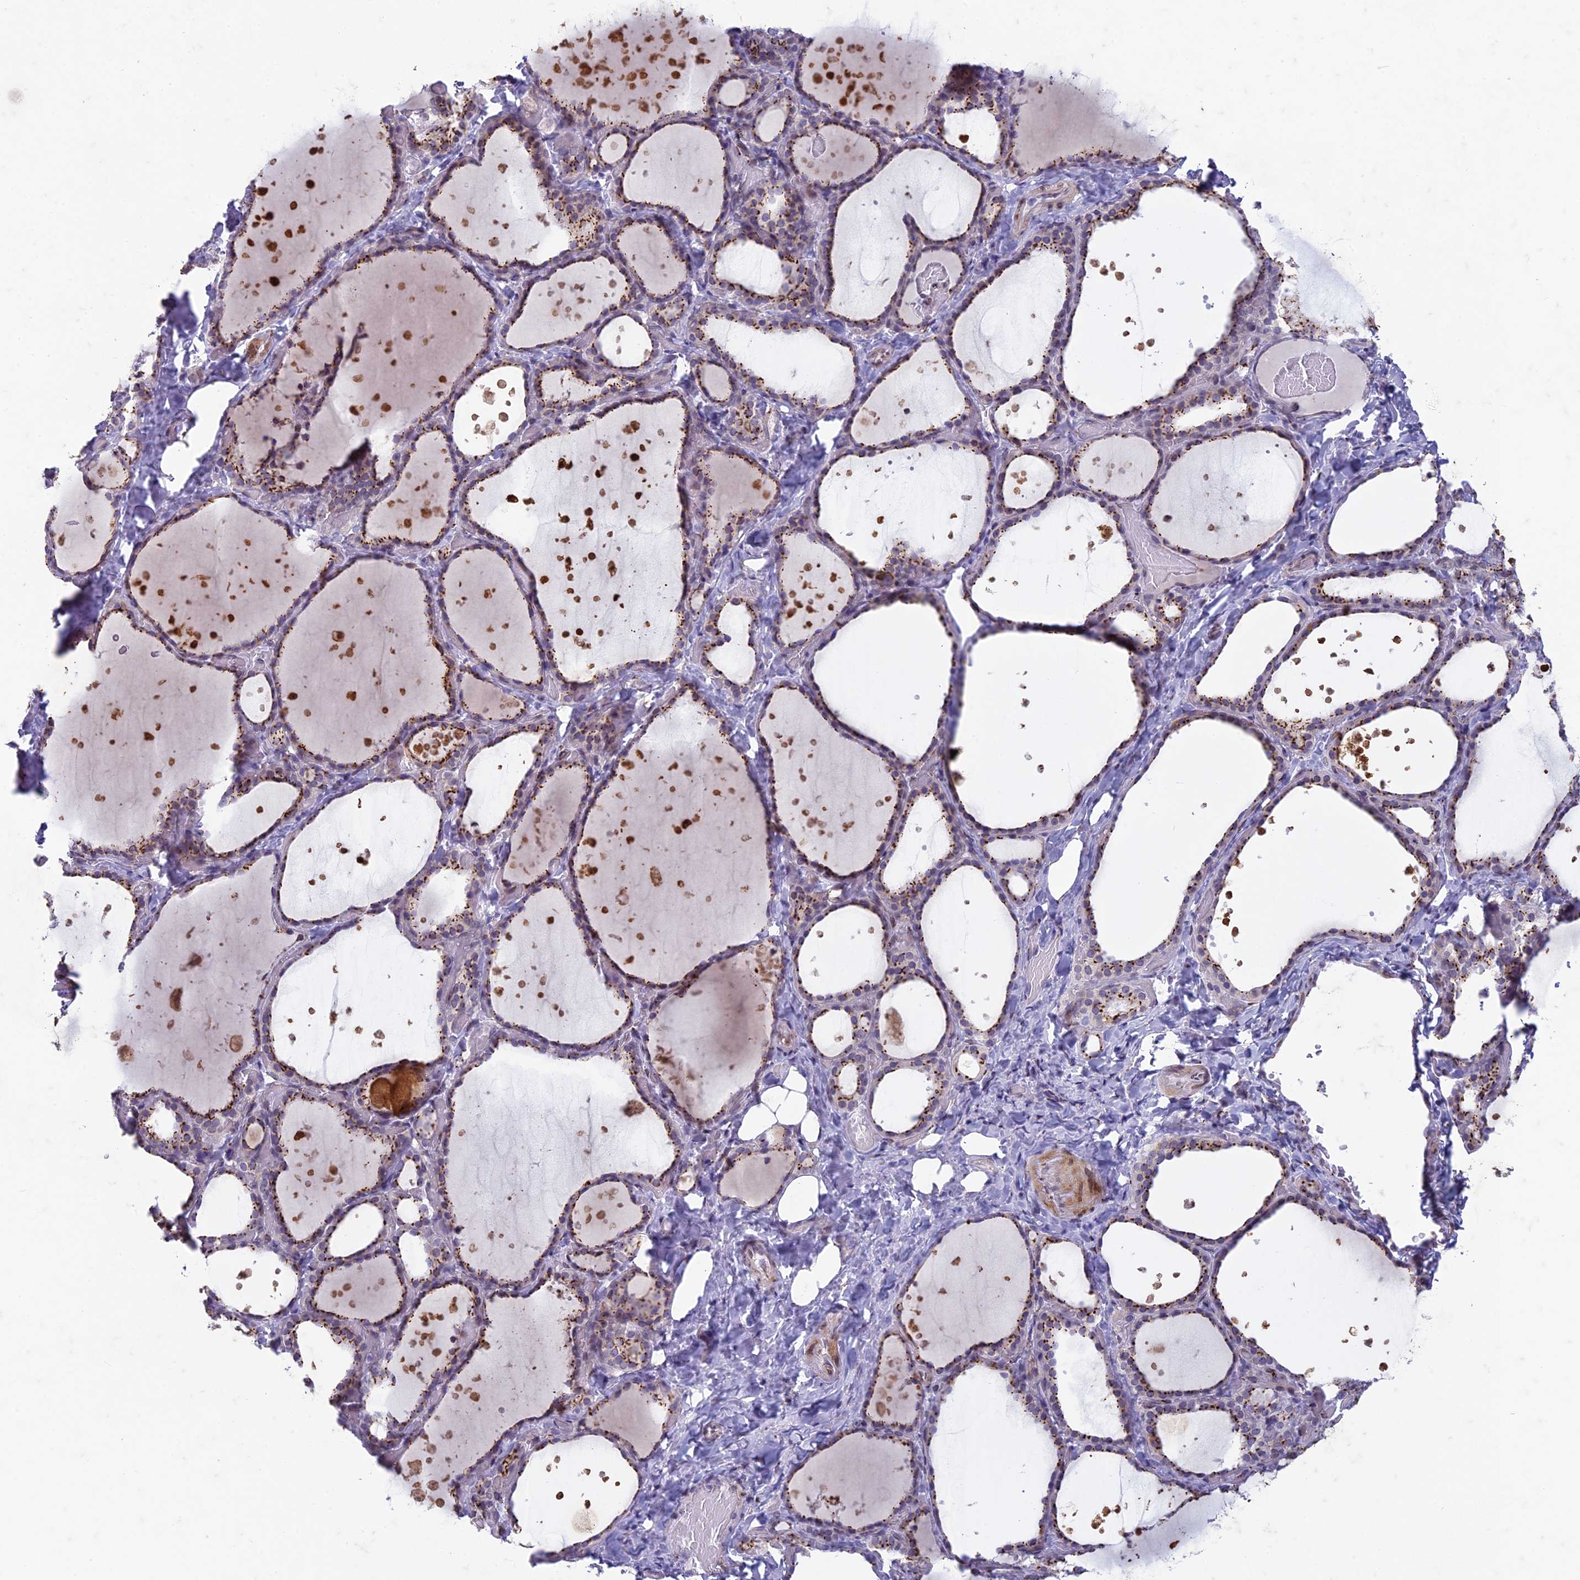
{"staining": {"intensity": "moderate", "quantity": ">75%", "location": "cytoplasmic/membranous"}, "tissue": "thyroid gland", "cell_type": "Glandular cells", "image_type": "normal", "snomed": [{"axis": "morphology", "description": "Normal tissue, NOS"}, {"axis": "topography", "description": "Thyroid gland"}], "caption": "Protein expression analysis of unremarkable human thyroid gland reveals moderate cytoplasmic/membranous positivity in about >75% of glandular cells. (Brightfield microscopy of DAB IHC at high magnification).", "gene": "FAM3C", "patient": {"sex": "female", "age": 44}}